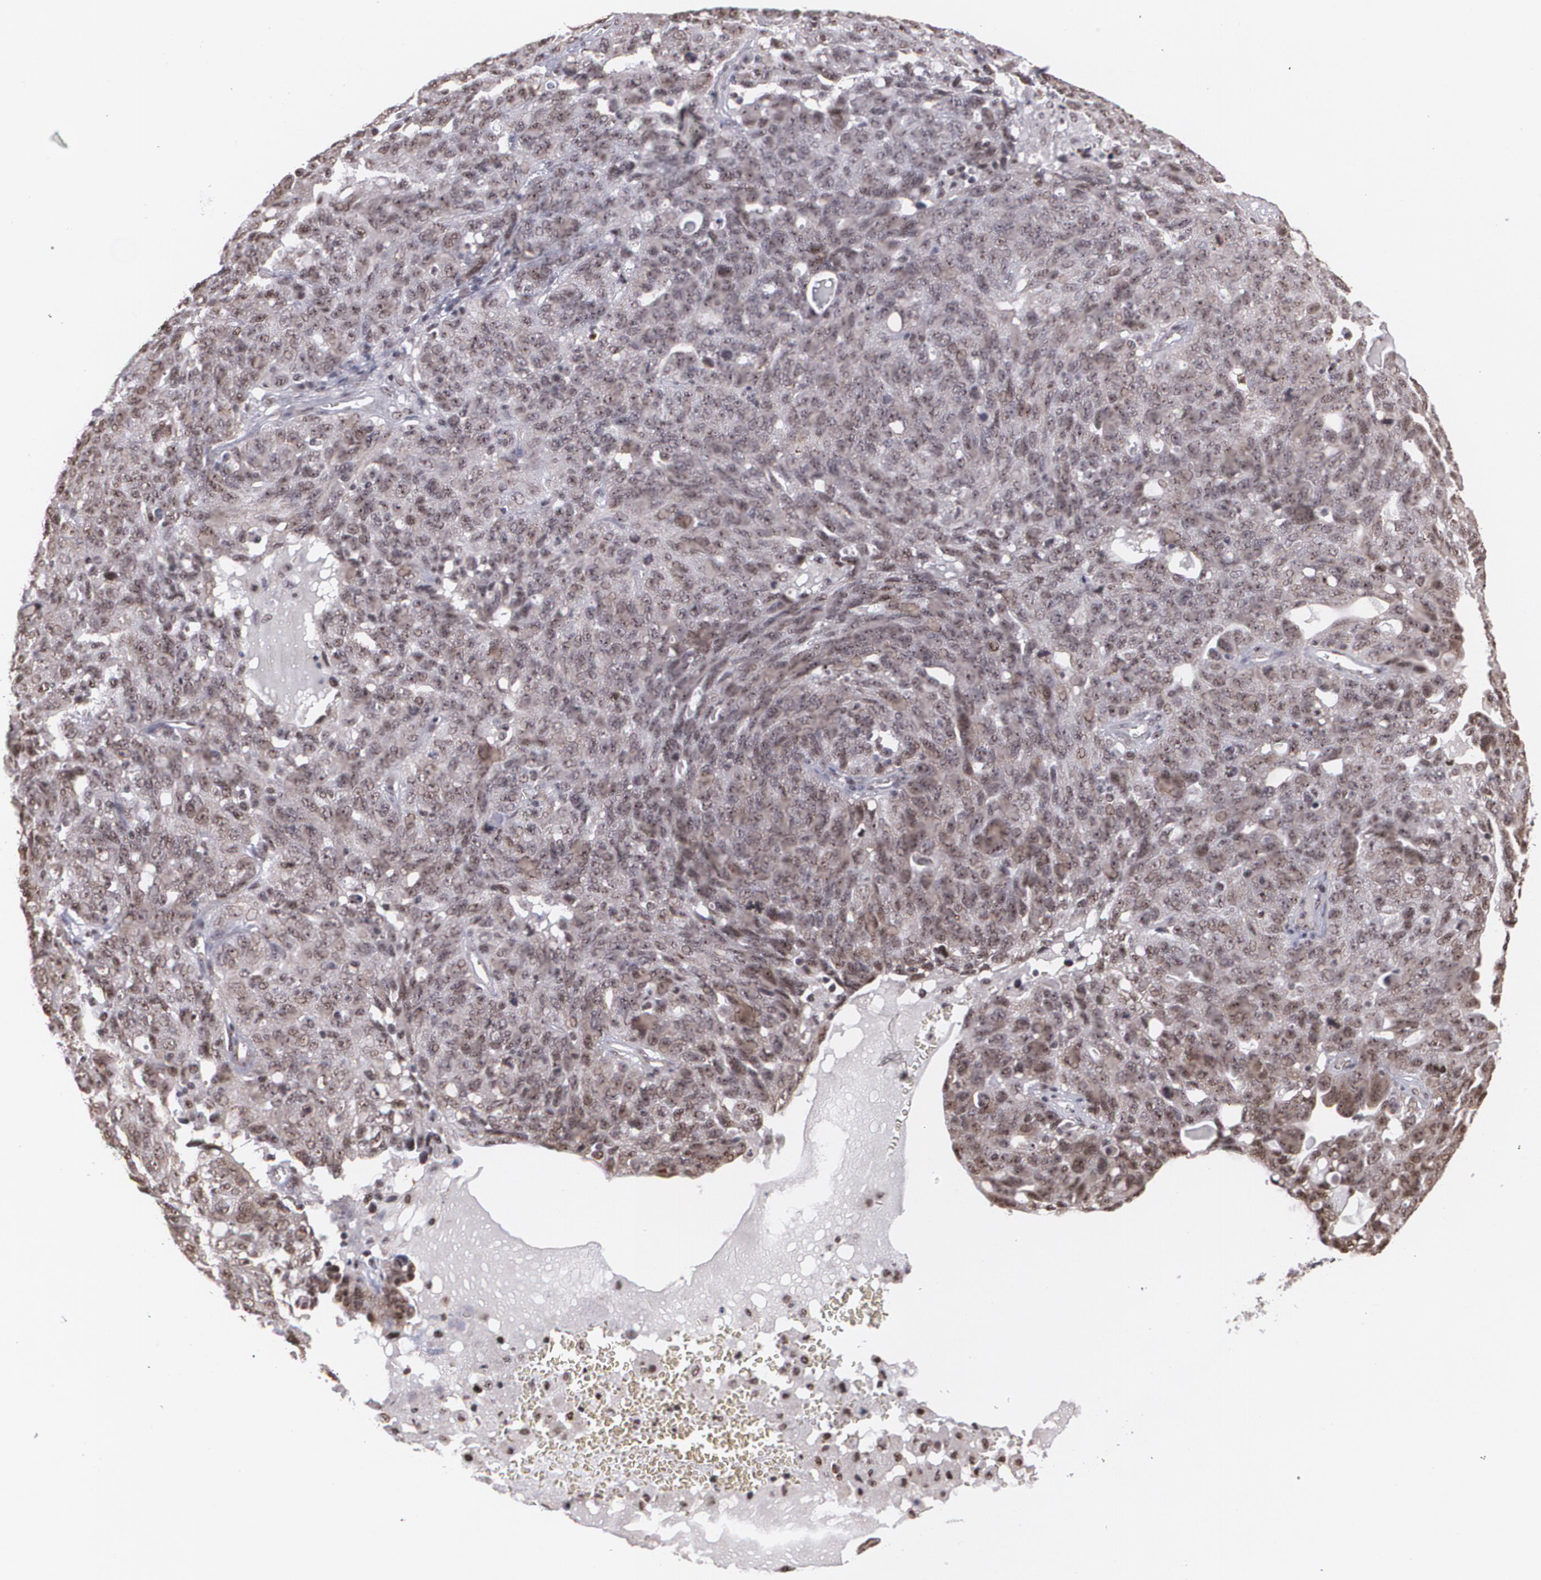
{"staining": {"intensity": "strong", "quantity": ">75%", "location": "cytoplasmic/membranous,nuclear"}, "tissue": "ovarian cancer", "cell_type": "Tumor cells", "image_type": "cancer", "snomed": [{"axis": "morphology", "description": "Cystadenocarcinoma, serous, NOS"}, {"axis": "topography", "description": "Ovary"}], "caption": "Immunohistochemical staining of ovarian cancer (serous cystadenocarcinoma) shows high levels of strong cytoplasmic/membranous and nuclear protein positivity in about >75% of tumor cells.", "gene": "C6orf15", "patient": {"sex": "female", "age": 71}}